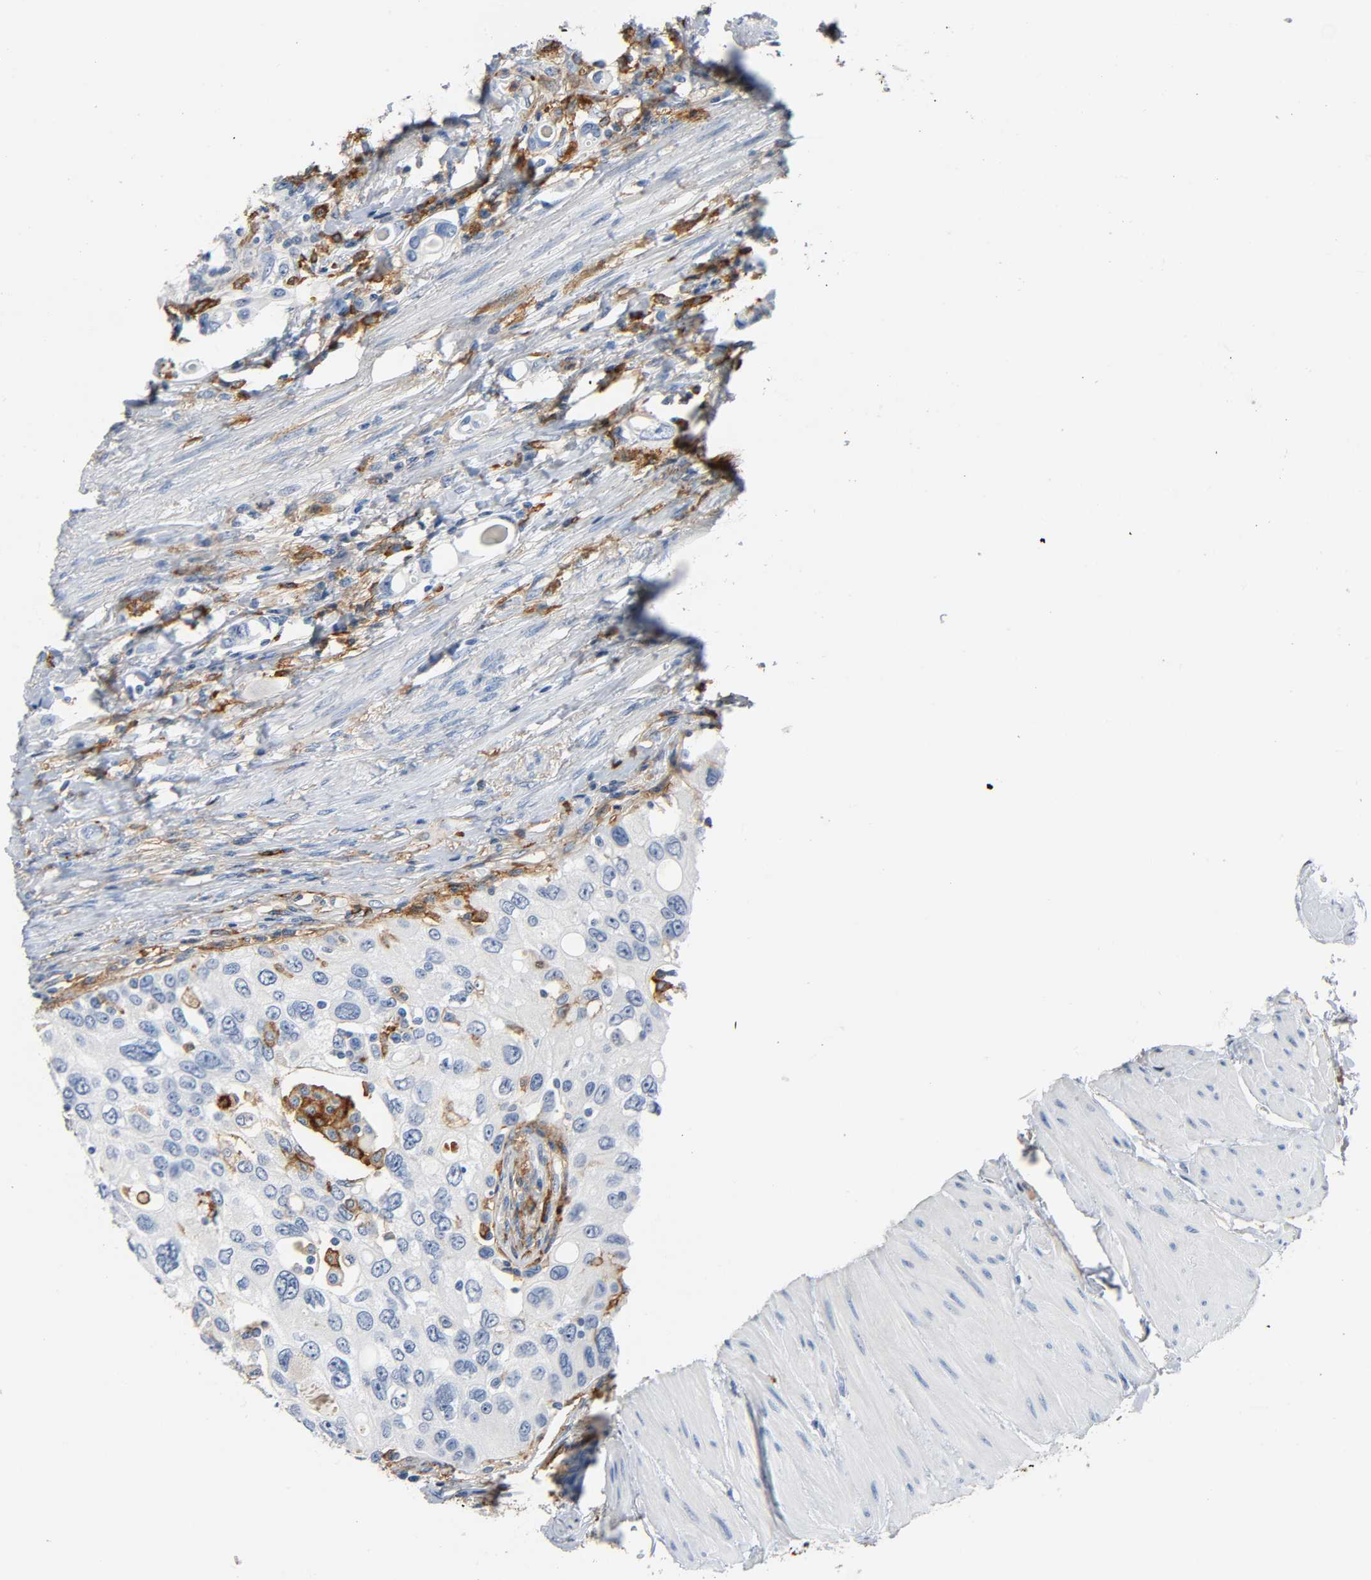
{"staining": {"intensity": "negative", "quantity": "none", "location": "none"}, "tissue": "urothelial cancer", "cell_type": "Tumor cells", "image_type": "cancer", "snomed": [{"axis": "morphology", "description": "Urothelial carcinoma, High grade"}, {"axis": "topography", "description": "Urinary bladder"}], "caption": "Photomicrograph shows no protein expression in tumor cells of urothelial carcinoma (high-grade) tissue.", "gene": "ANPEP", "patient": {"sex": "female", "age": 56}}